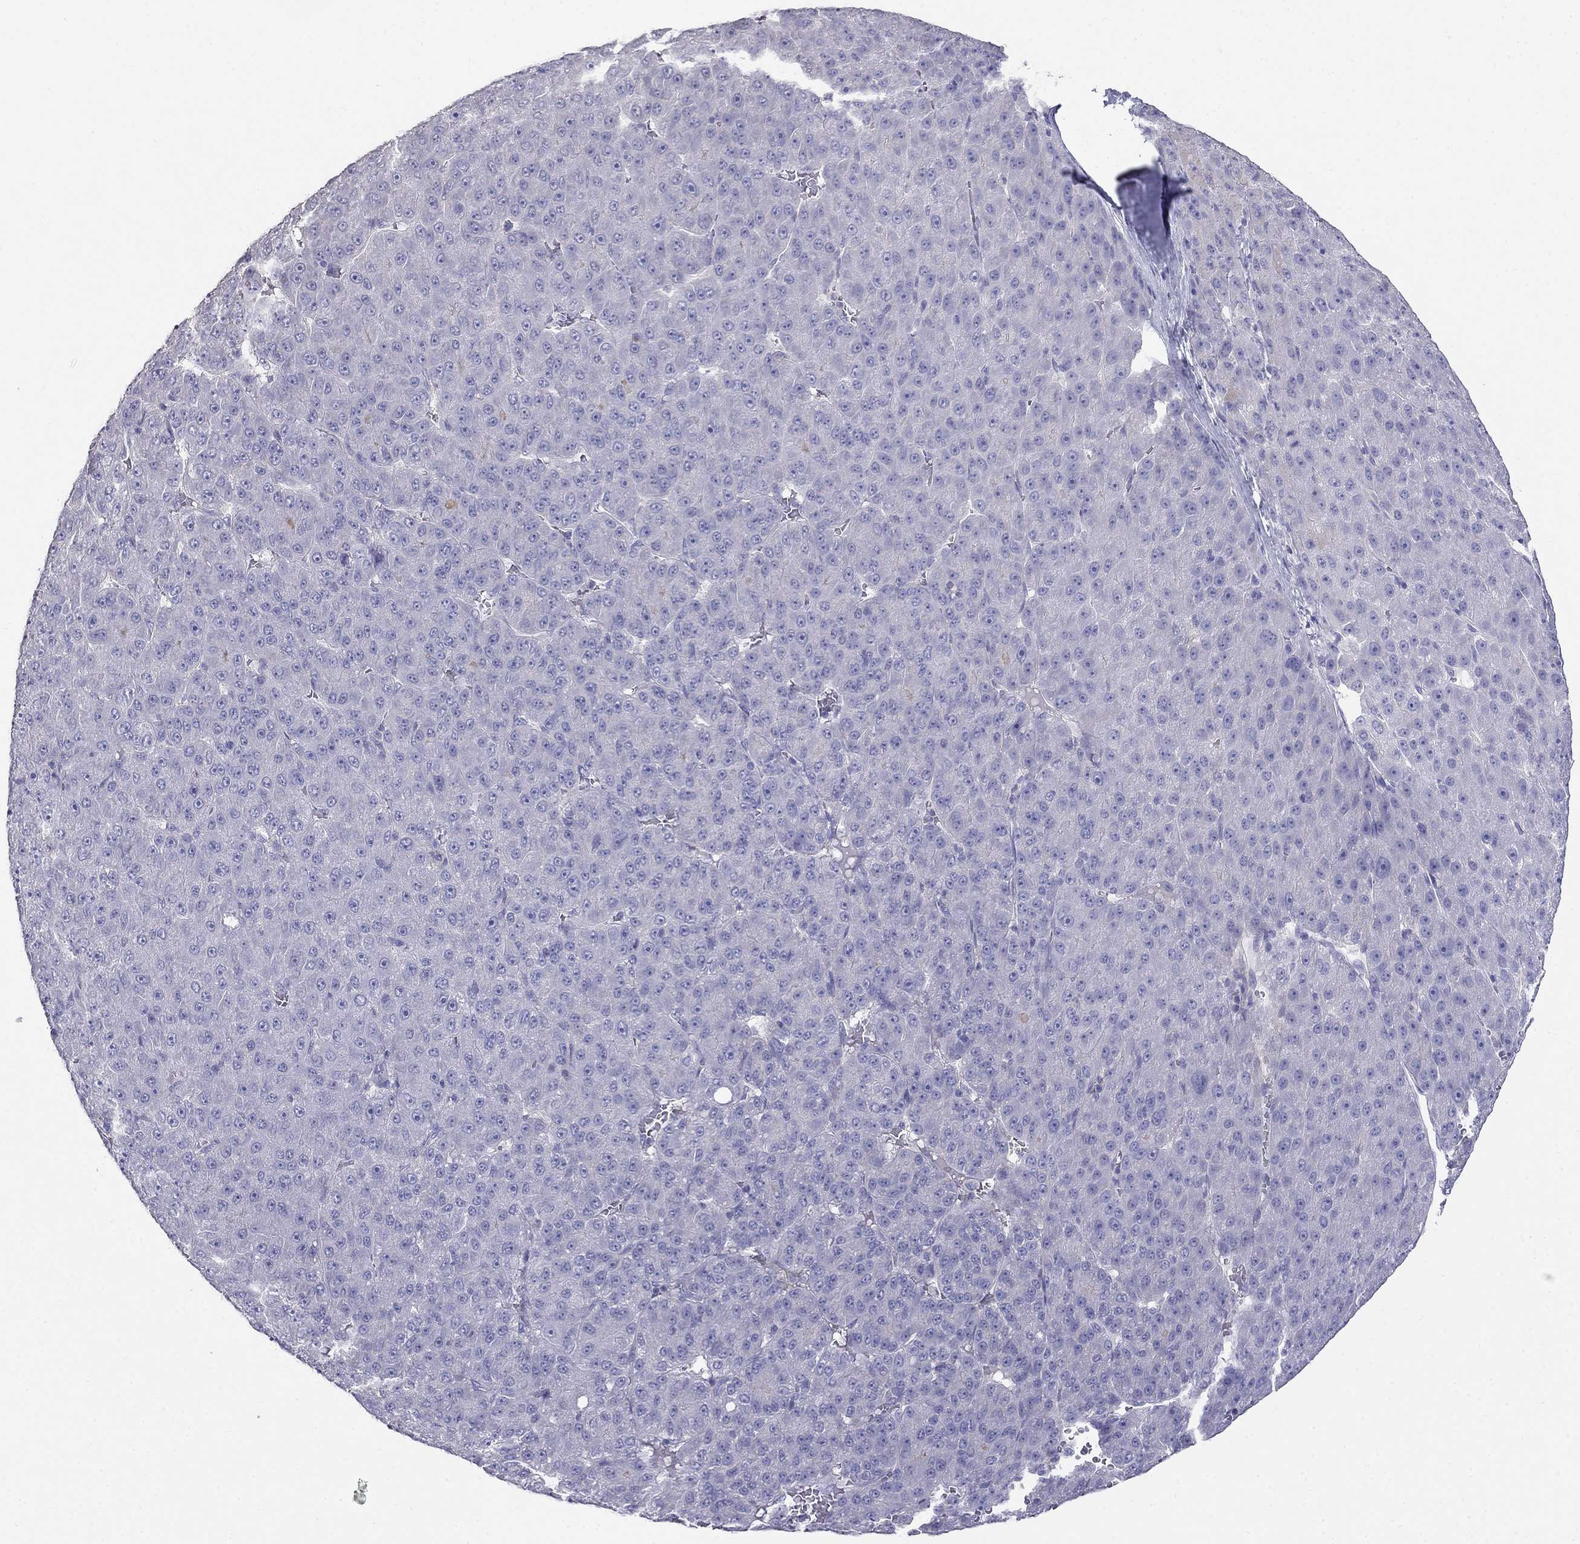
{"staining": {"intensity": "negative", "quantity": "none", "location": "none"}, "tissue": "liver cancer", "cell_type": "Tumor cells", "image_type": "cancer", "snomed": [{"axis": "morphology", "description": "Carcinoma, Hepatocellular, NOS"}, {"axis": "topography", "description": "Liver"}], "caption": "A histopathology image of human liver cancer (hepatocellular carcinoma) is negative for staining in tumor cells.", "gene": "LY6H", "patient": {"sex": "male", "age": 67}}